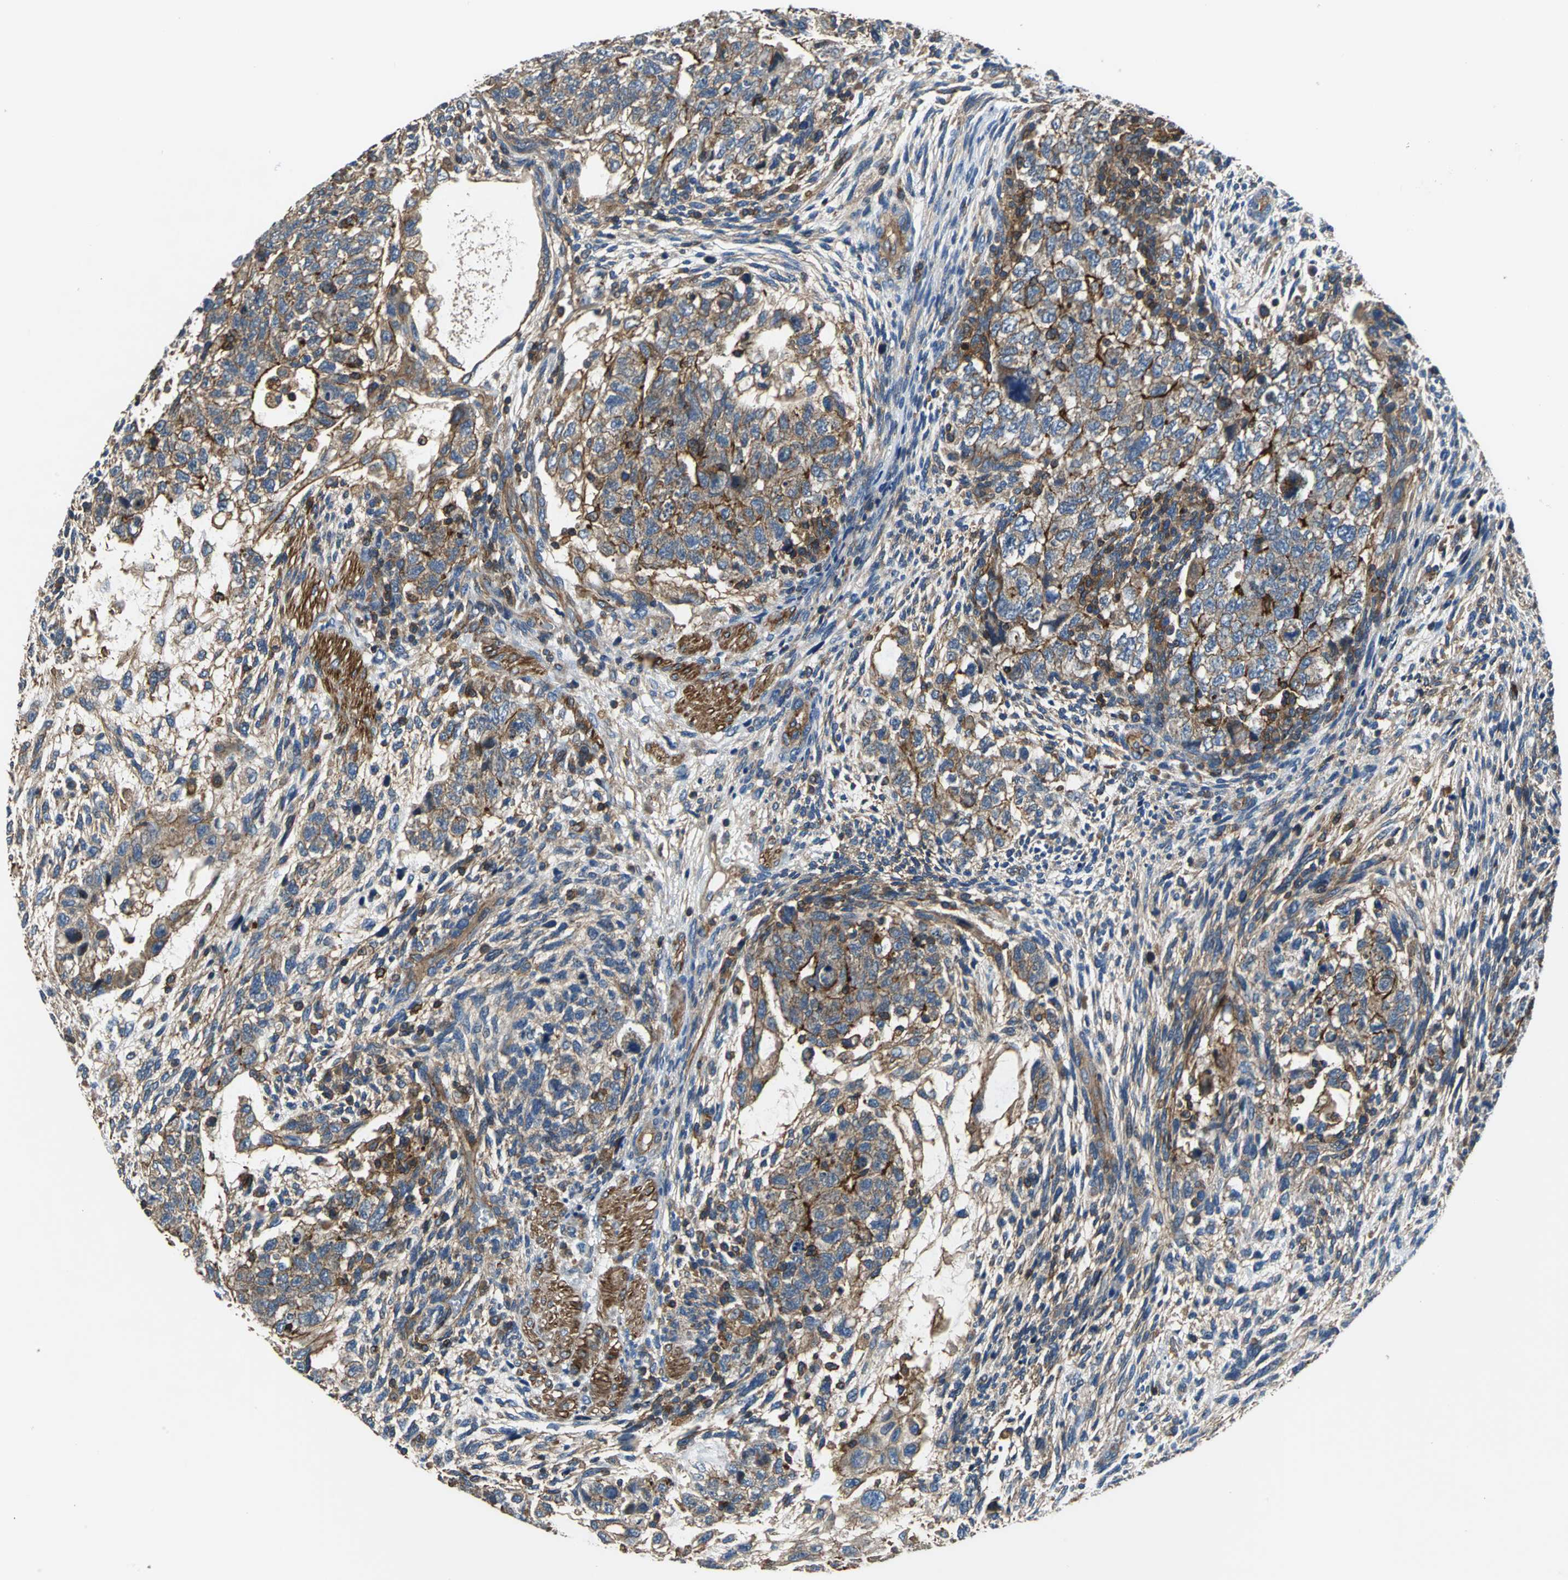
{"staining": {"intensity": "strong", "quantity": ">75%", "location": "cytoplasmic/membranous"}, "tissue": "testis cancer", "cell_type": "Tumor cells", "image_type": "cancer", "snomed": [{"axis": "morphology", "description": "Normal tissue, NOS"}, {"axis": "morphology", "description": "Carcinoma, Embryonal, NOS"}, {"axis": "topography", "description": "Testis"}], "caption": "Immunohistochemical staining of human testis cancer exhibits high levels of strong cytoplasmic/membranous expression in approximately >75% of tumor cells.", "gene": "PARVA", "patient": {"sex": "male", "age": 36}}